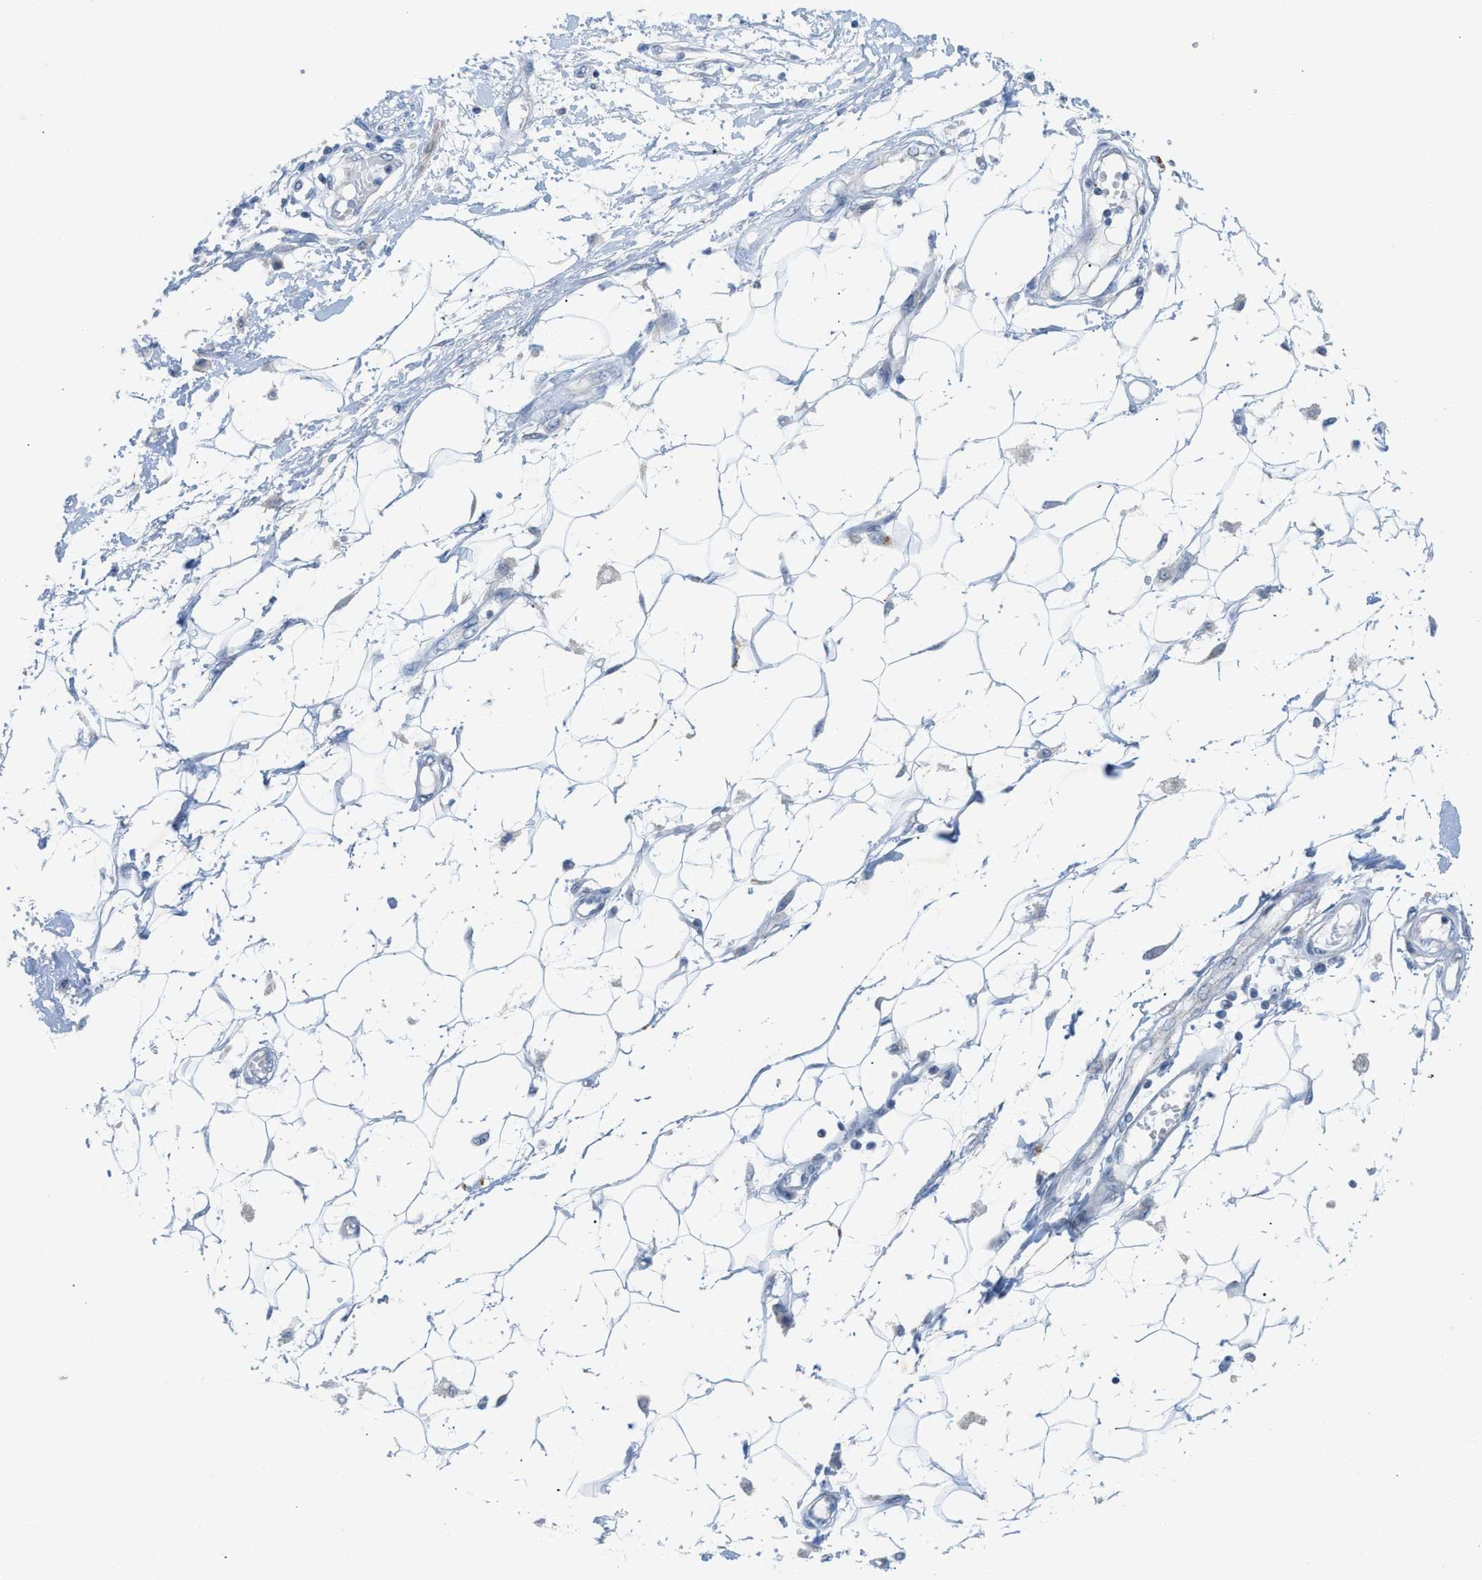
{"staining": {"intensity": "negative", "quantity": "none", "location": "none"}, "tissue": "adipose tissue", "cell_type": "Adipocytes", "image_type": "normal", "snomed": [{"axis": "morphology", "description": "Normal tissue, NOS"}, {"axis": "morphology", "description": "Squamous cell carcinoma, NOS"}, {"axis": "topography", "description": "Skin"}, {"axis": "topography", "description": "Peripheral nerve tissue"}], "caption": "Immunohistochemical staining of benign human adipose tissue shows no significant positivity in adipocytes. The staining is performed using DAB (3,3'-diaminobenzidine) brown chromogen with nuclei counter-stained in using hematoxylin.", "gene": "HLTF", "patient": {"sex": "male", "age": 83}}